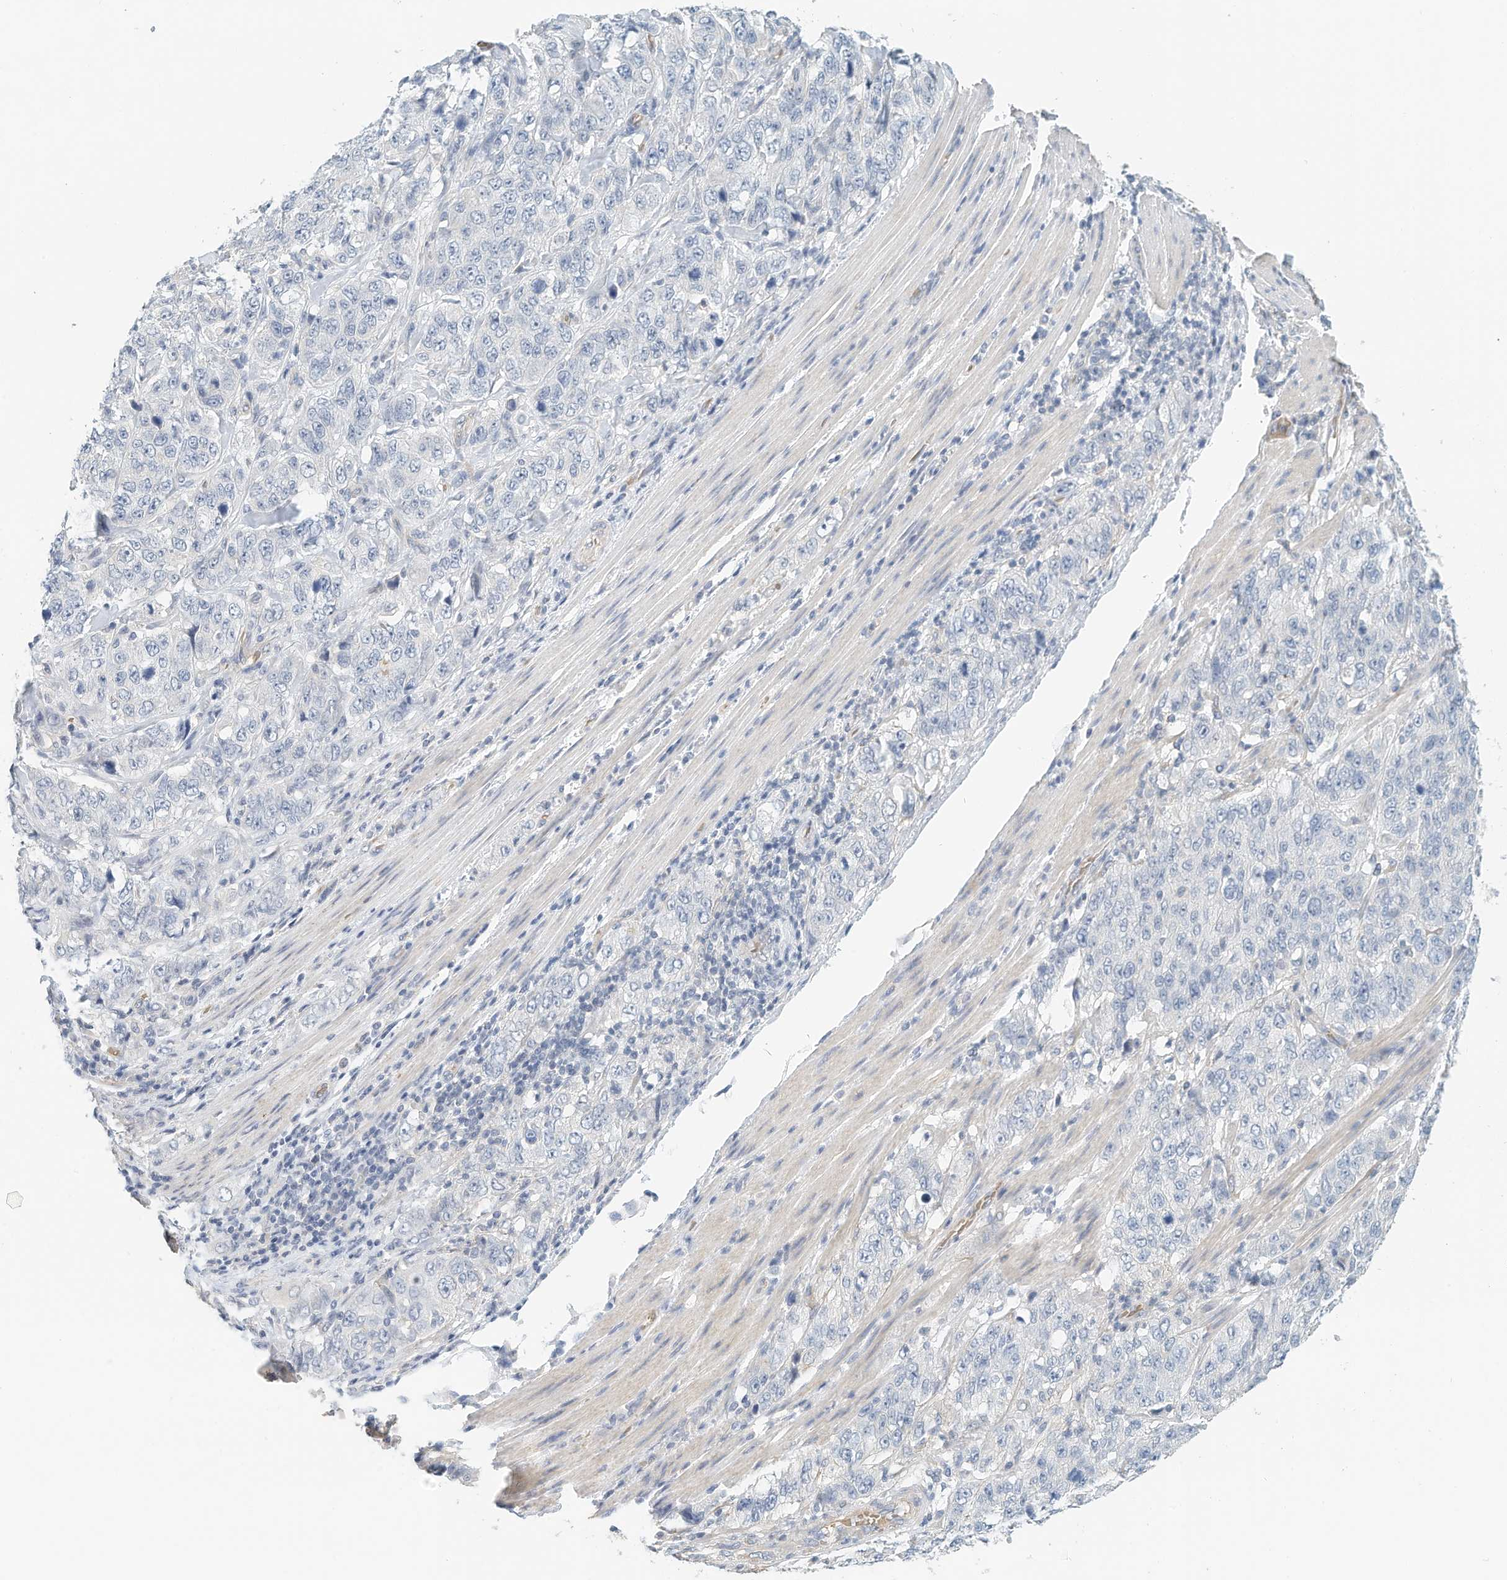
{"staining": {"intensity": "negative", "quantity": "none", "location": "none"}, "tissue": "stomach cancer", "cell_type": "Tumor cells", "image_type": "cancer", "snomed": [{"axis": "morphology", "description": "Adenocarcinoma, NOS"}, {"axis": "topography", "description": "Stomach"}], "caption": "Tumor cells show no significant staining in stomach cancer (adenocarcinoma). The staining is performed using DAB brown chromogen with nuclei counter-stained in using hematoxylin.", "gene": "RCAN3", "patient": {"sex": "male", "age": 48}}